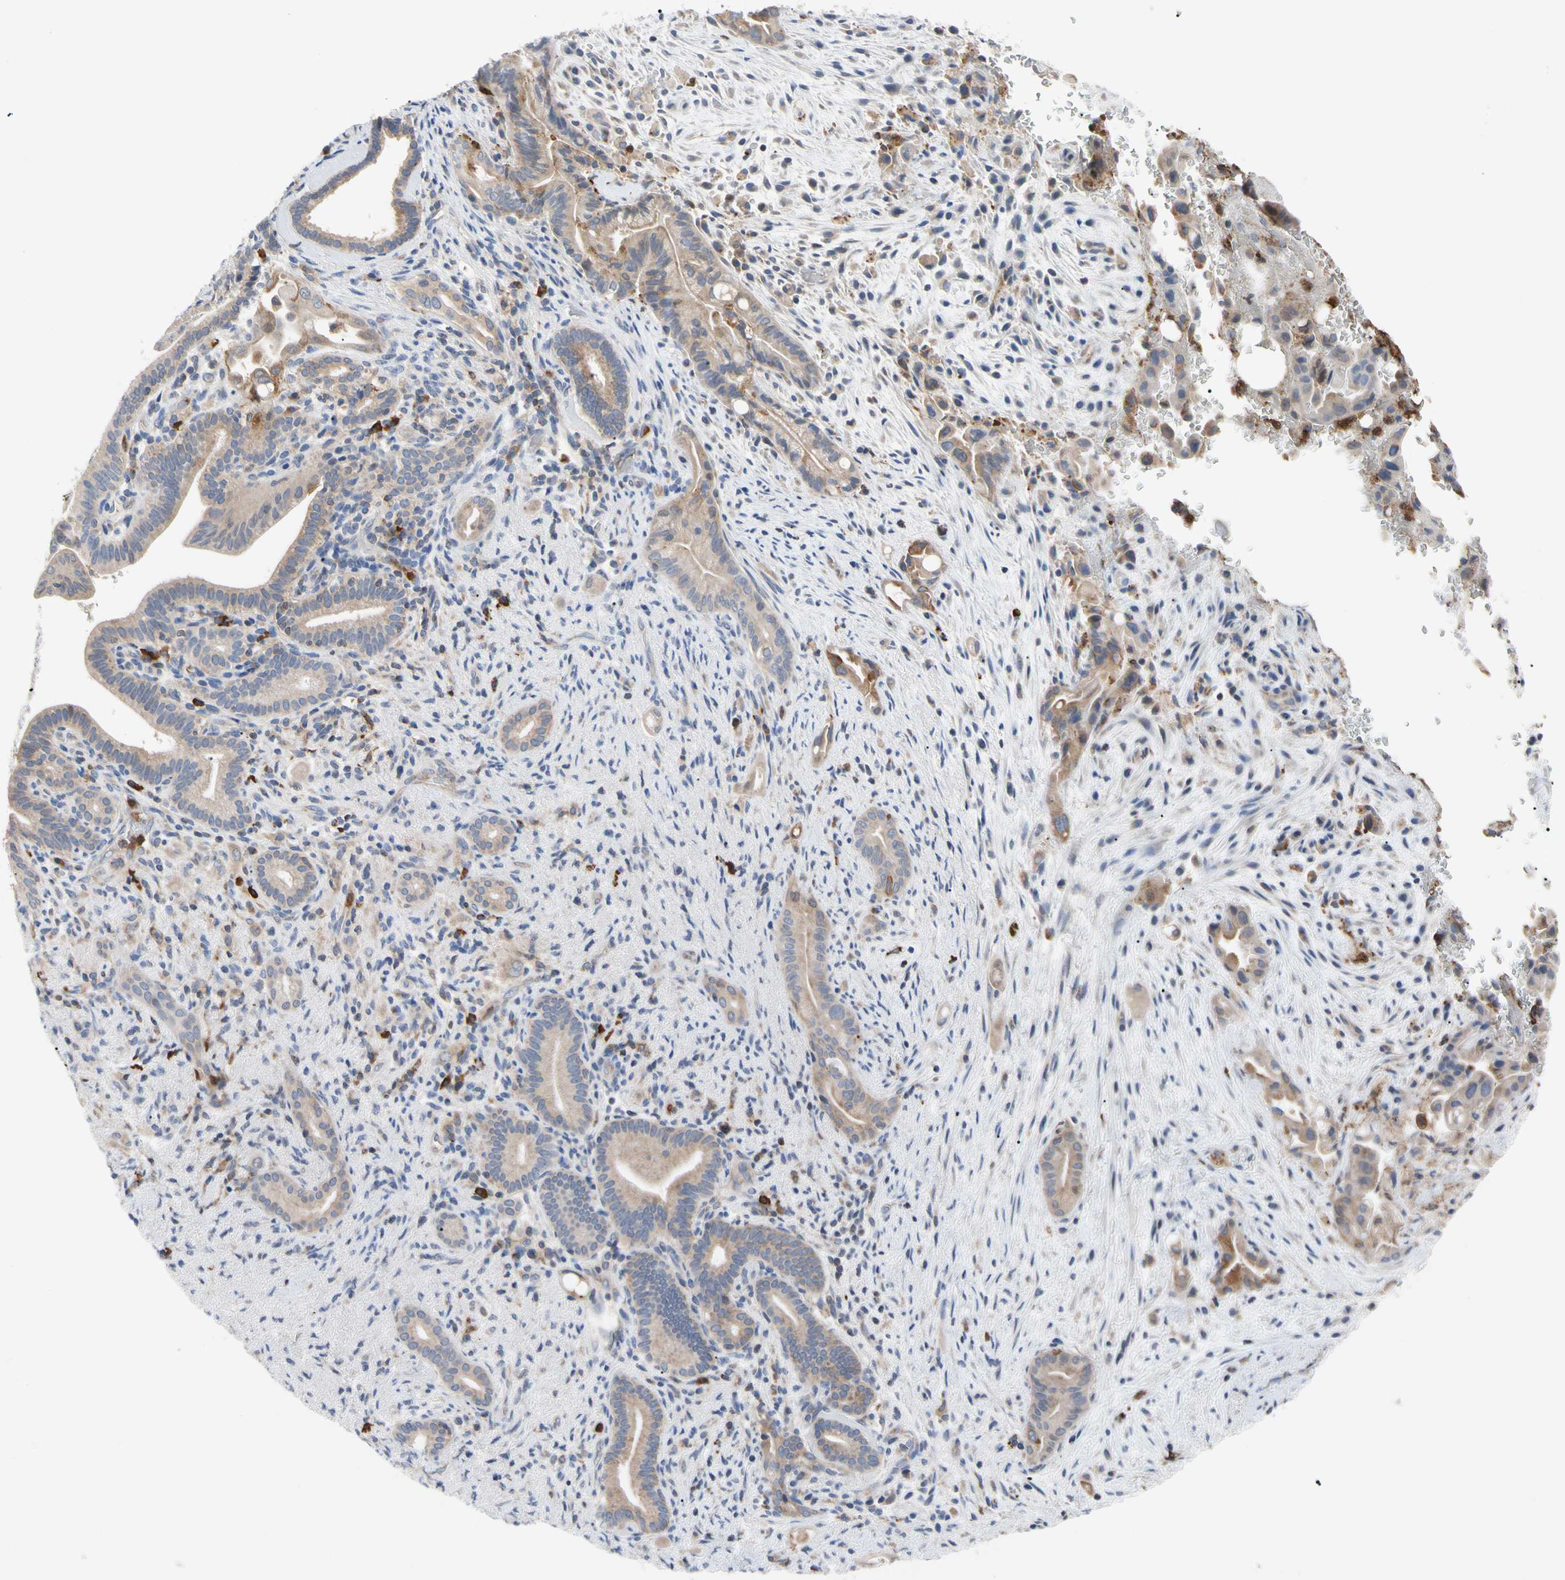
{"staining": {"intensity": "moderate", "quantity": ">75%", "location": "cytoplasmic/membranous"}, "tissue": "liver cancer", "cell_type": "Tumor cells", "image_type": "cancer", "snomed": [{"axis": "morphology", "description": "Cholangiocarcinoma"}, {"axis": "topography", "description": "Liver"}], "caption": "The micrograph displays staining of liver cancer (cholangiocarcinoma), revealing moderate cytoplasmic/membranous protein staining (brown color) within tumor cells.", "gene": "MCL1", "patient": {"sex": "female", "age": 68}}